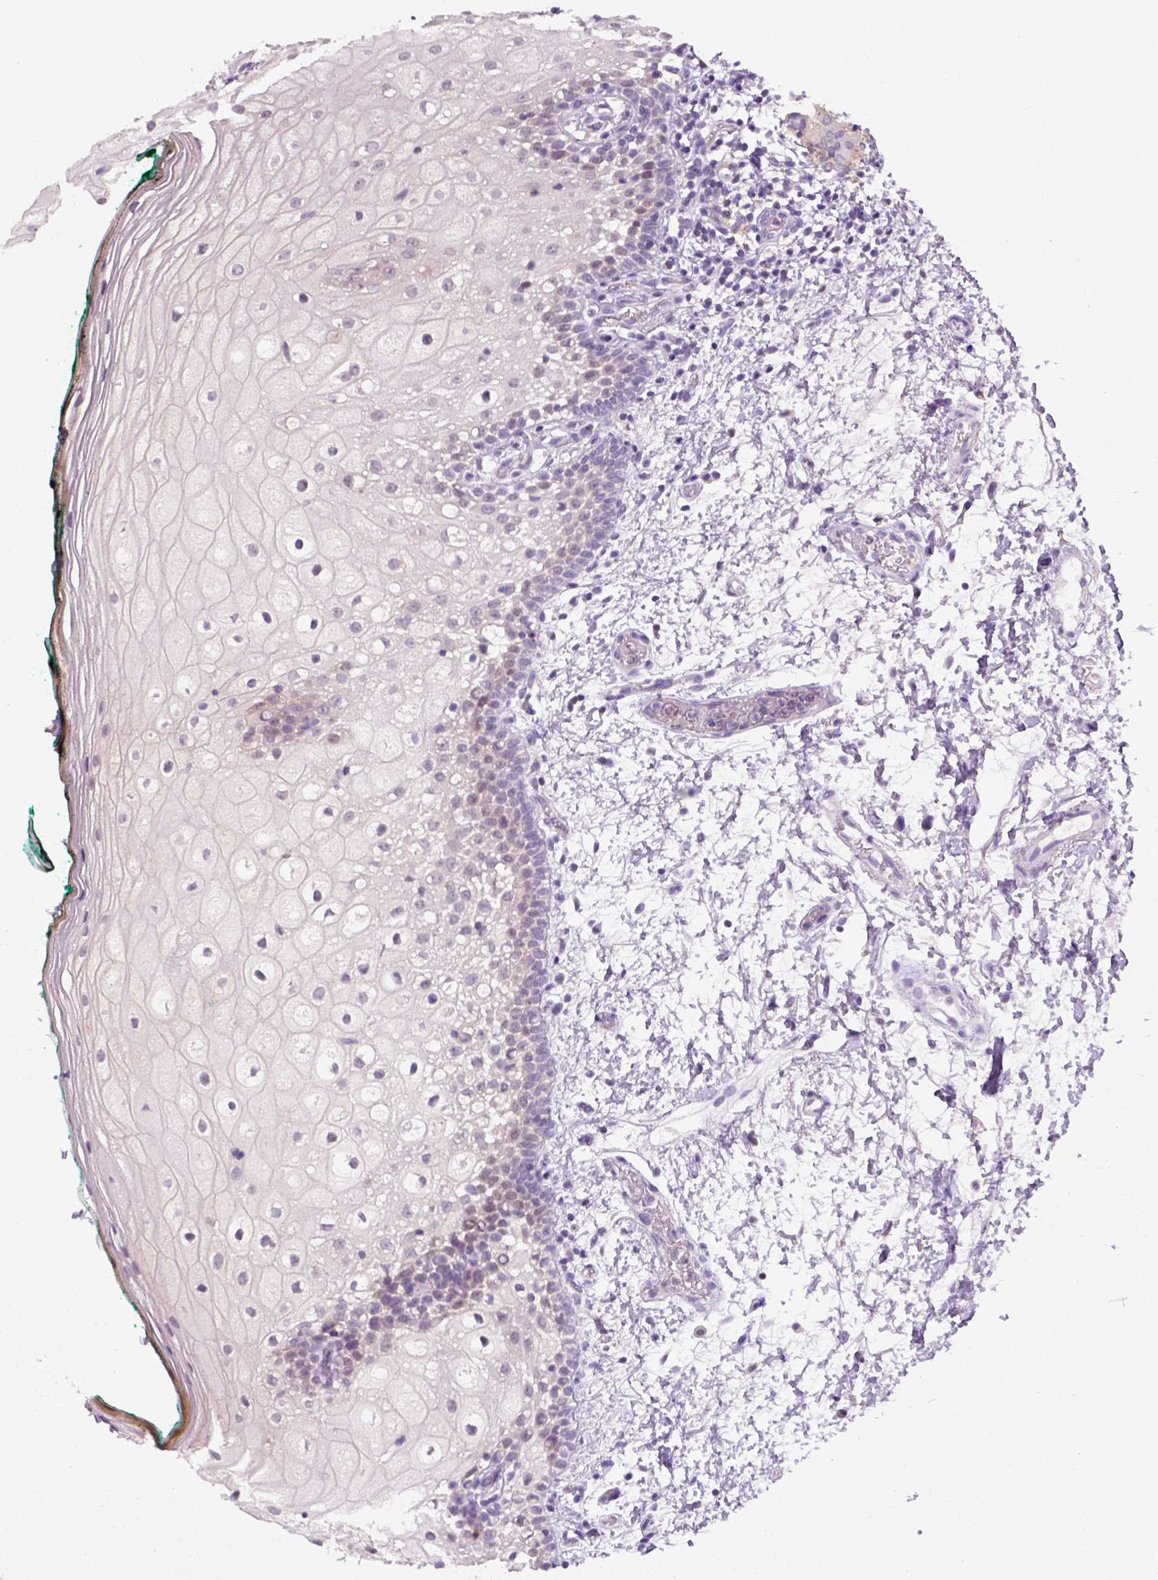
{"staining": {"intensity": "negative", "quantity": "none", "location": "none"}, "tissue": "oral mucosa", "cell_type": "Squamous epithelial cells", "image_type": "normal", "snomed": [{"axis": "morphology", "description": "Normal tissue, NOS"}, {"axis": "topography", "description": "Oral tissue"}], "caption": "Immunohistochemistry (IHC) histopathology image of benign oral mucosa stained for a protein (brown), which demonstrates no positivity in squamous epithelial cells.", "gene": "GOT1", "patient": {"sex": "female", "age": 83}}